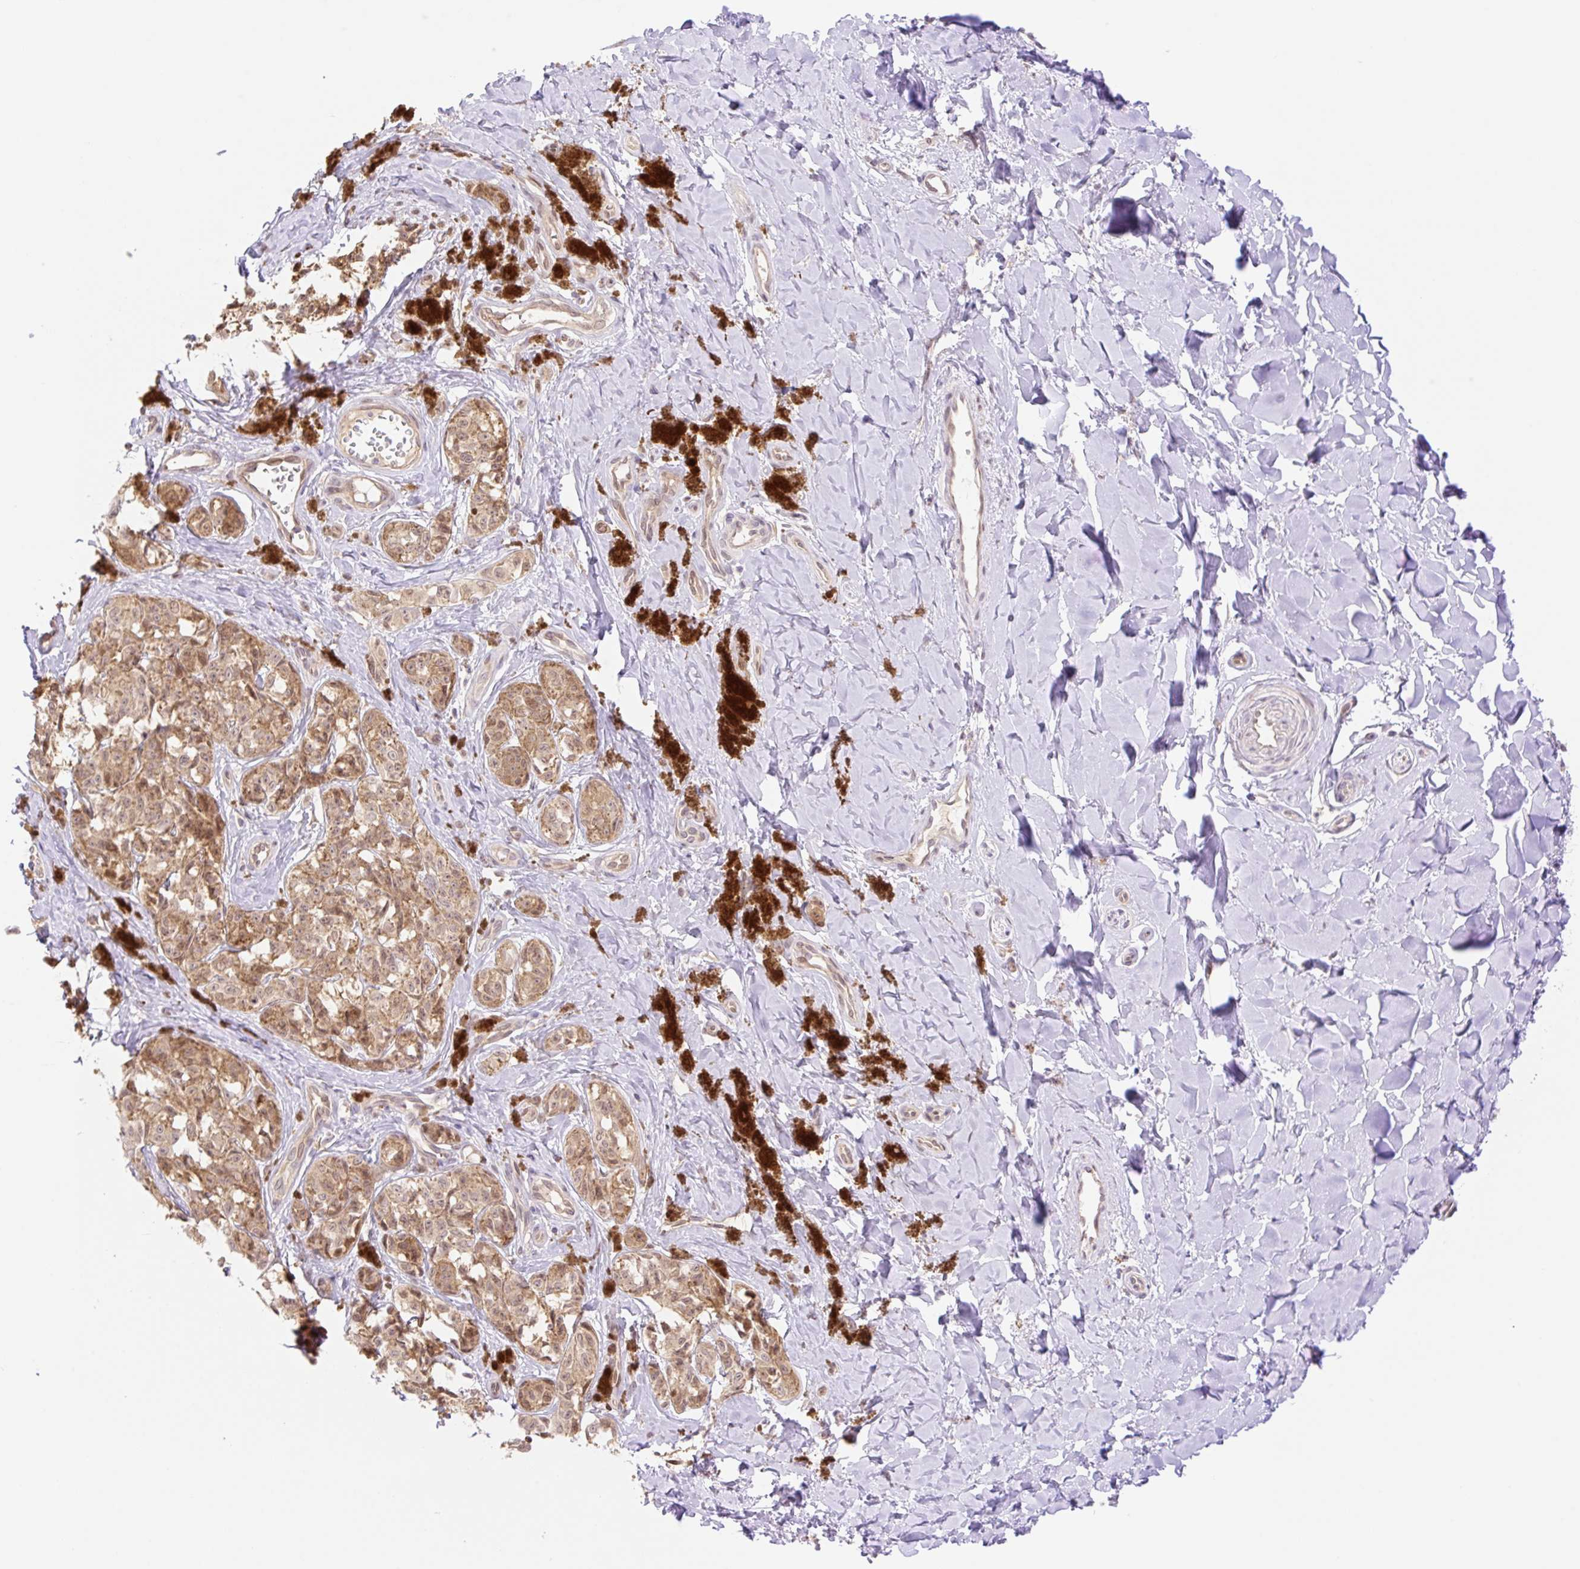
{"staining": {"intensity": "moderate", "quantity": ">75%", "location": "cytoplasmic/membranous,nuclear"}, "tissue": "melanoma", "cell_type": "Tumor cells", "image_type": "cancer", "snomed": [{"axis": "morphology", "description": "Malignant melanoma, NOS"}, {"axis": "topography", "description": "Skin"}], "caption": "This is an image of immunohistochemistry (IHC) staining of malignant melanoma, which shows moderate positivity in the cytoplasmic/membranous and nuclear of tumor cells.", "gene": "VPS25", "patient": {"sex": "female", "age": 65}}